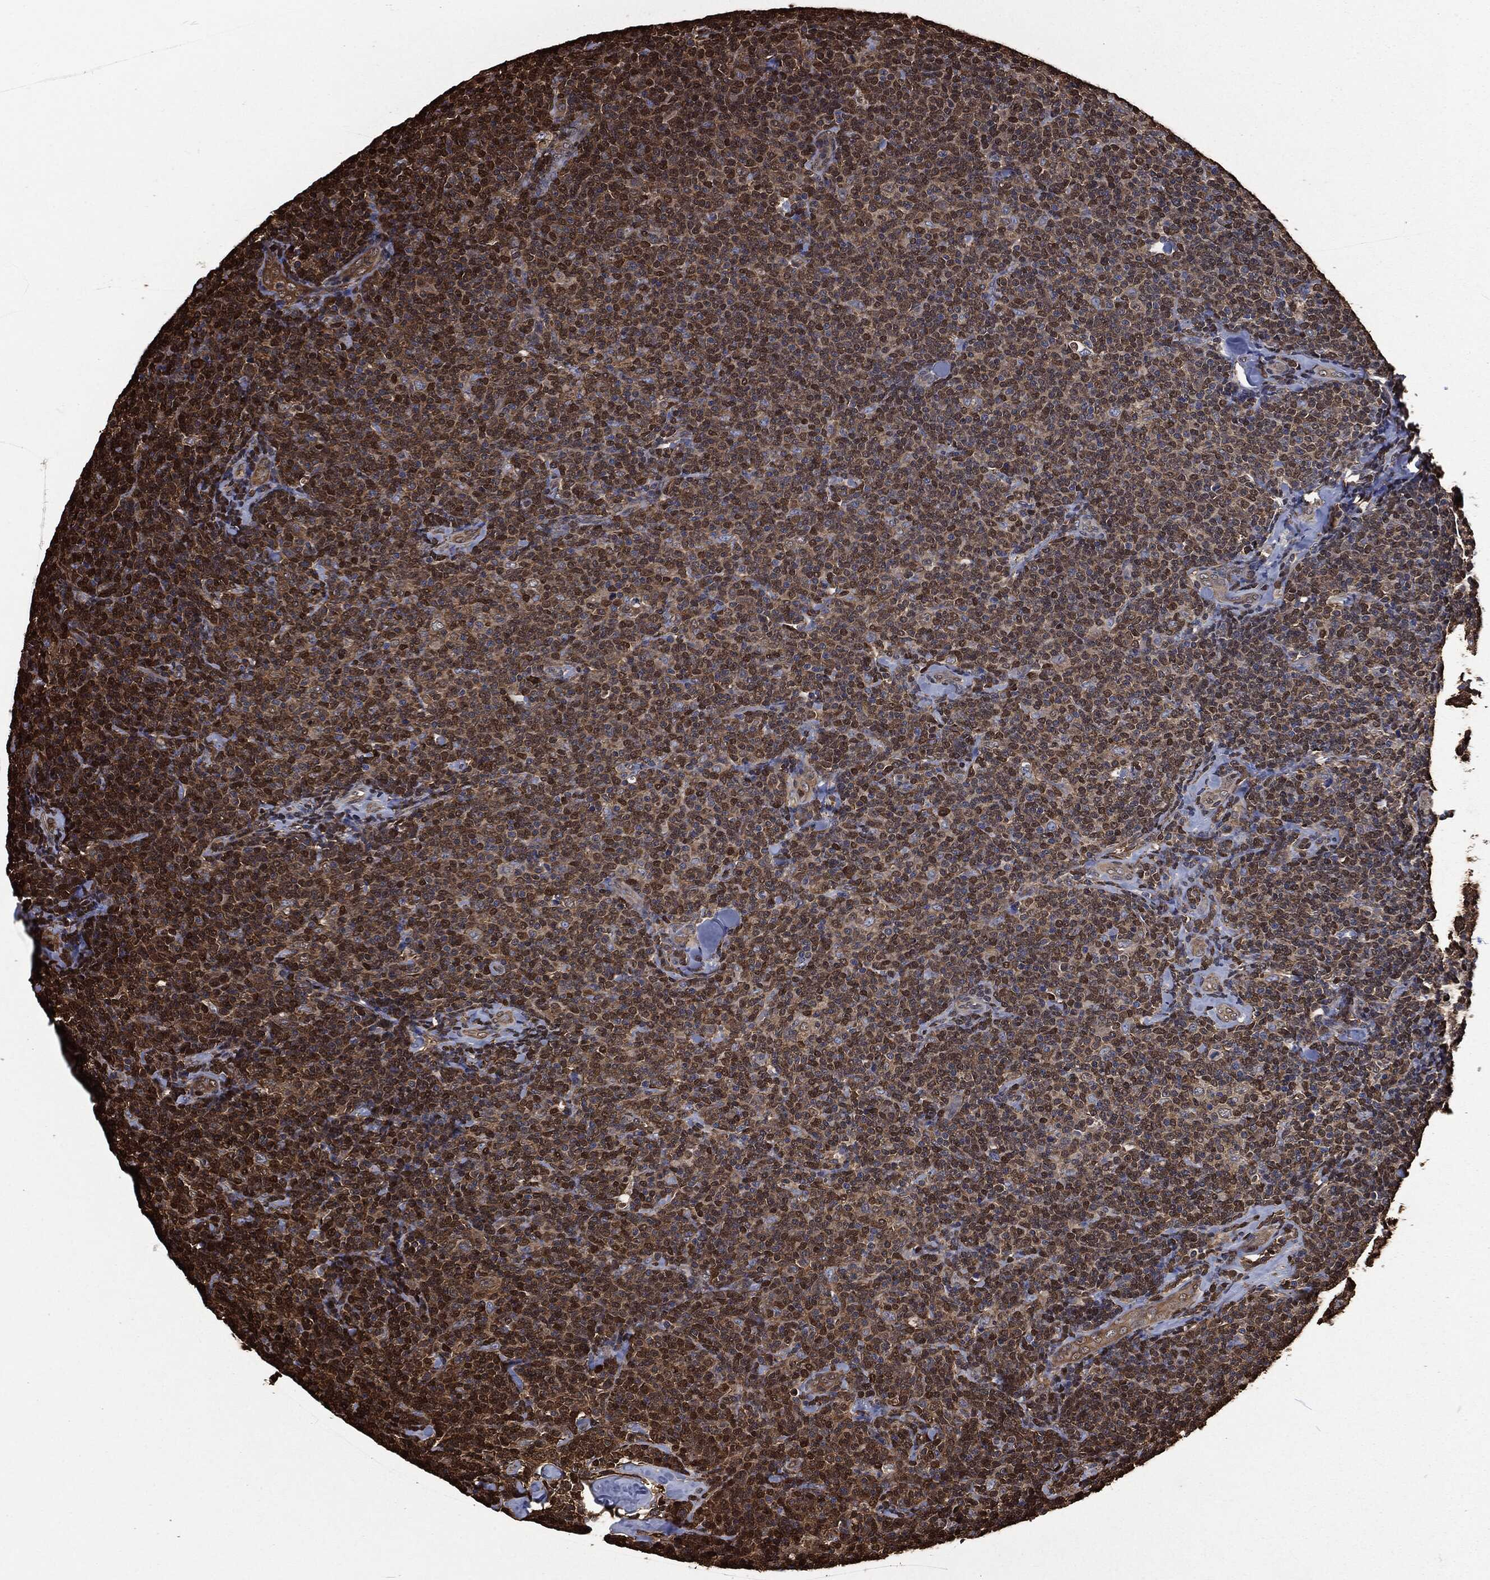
{"staining": {"intensity": "moderate", "quantity": ">75%", "location": "cytoplasmic/membranous,nuclear"}, "tissue": "lymphoma", "cell_type": "Tumor cells", "image_type": "cancer", "snomed": [{"axis": "morphology", "description": "Malignant lymphoma, non-Hodgkin's type, Low grade"}, {"axis": "topography", "description": "Lymph node"}], "caption": "Moderate cytoplasmic/membranous and nuclear staining is present in approximately >75% of tumor cells in lymphoma.", "gene": "PRDX4", "patient": {"sex": "female", "age": 56}}